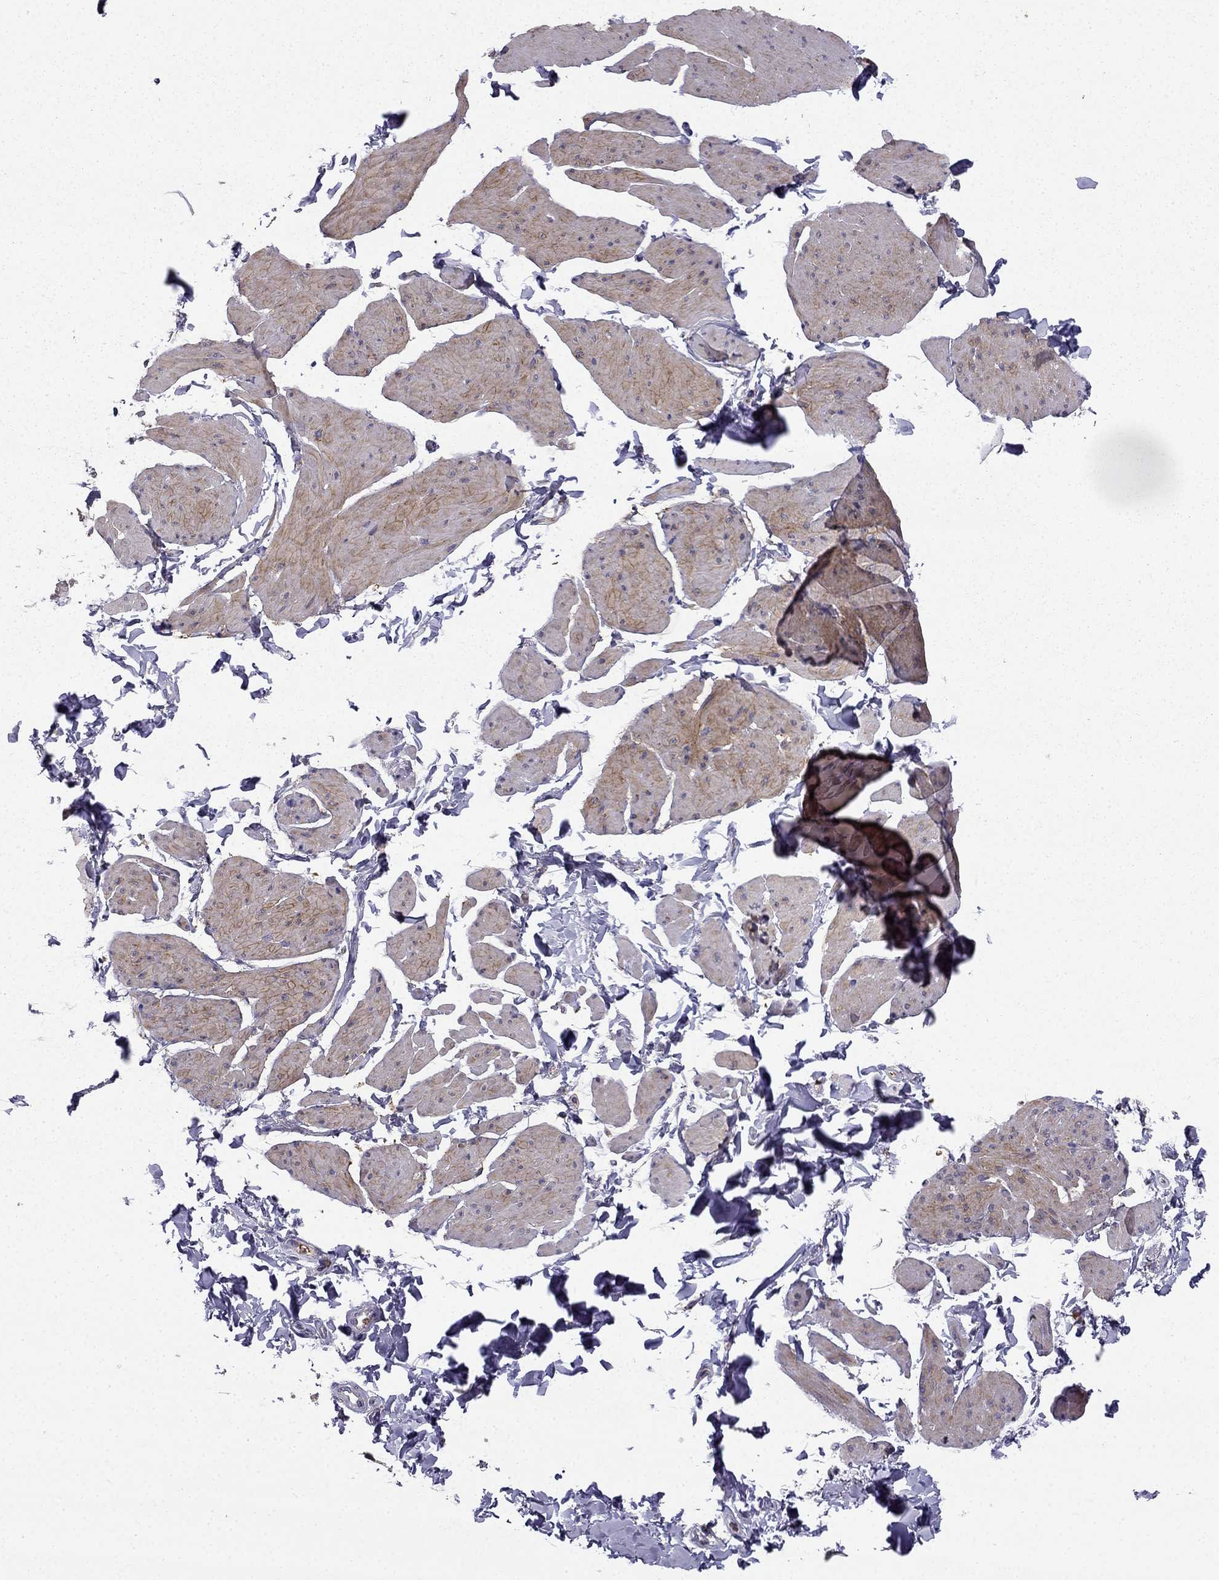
{"staining": {"intensity": "moderate", "quantity": "<25%", "location": "cytoplasmic/membranous"}, "tissue": "smooth muscle", "cell_type": "Smooth muscle cells", "image_type": "normal", "snomed": [{"axis": "morphology", "description": "Normal tissue, NOS"}, {"axis": "topography", "description": "Adipose tissue"}, {"axis": "topography", "description": "Smooth muscle"}, {"axis": "topography", "description": "Peripheral nerve tissue"}], "caption": "Normal smooth muscle was stained to show a protein in brown. There is low levels of moderate cytoplasmic/membranous staining in approximately <25% of smooth muscle cells.", "gene": "B4GALT7", "patient": {"sex": "male", "age": 83}}